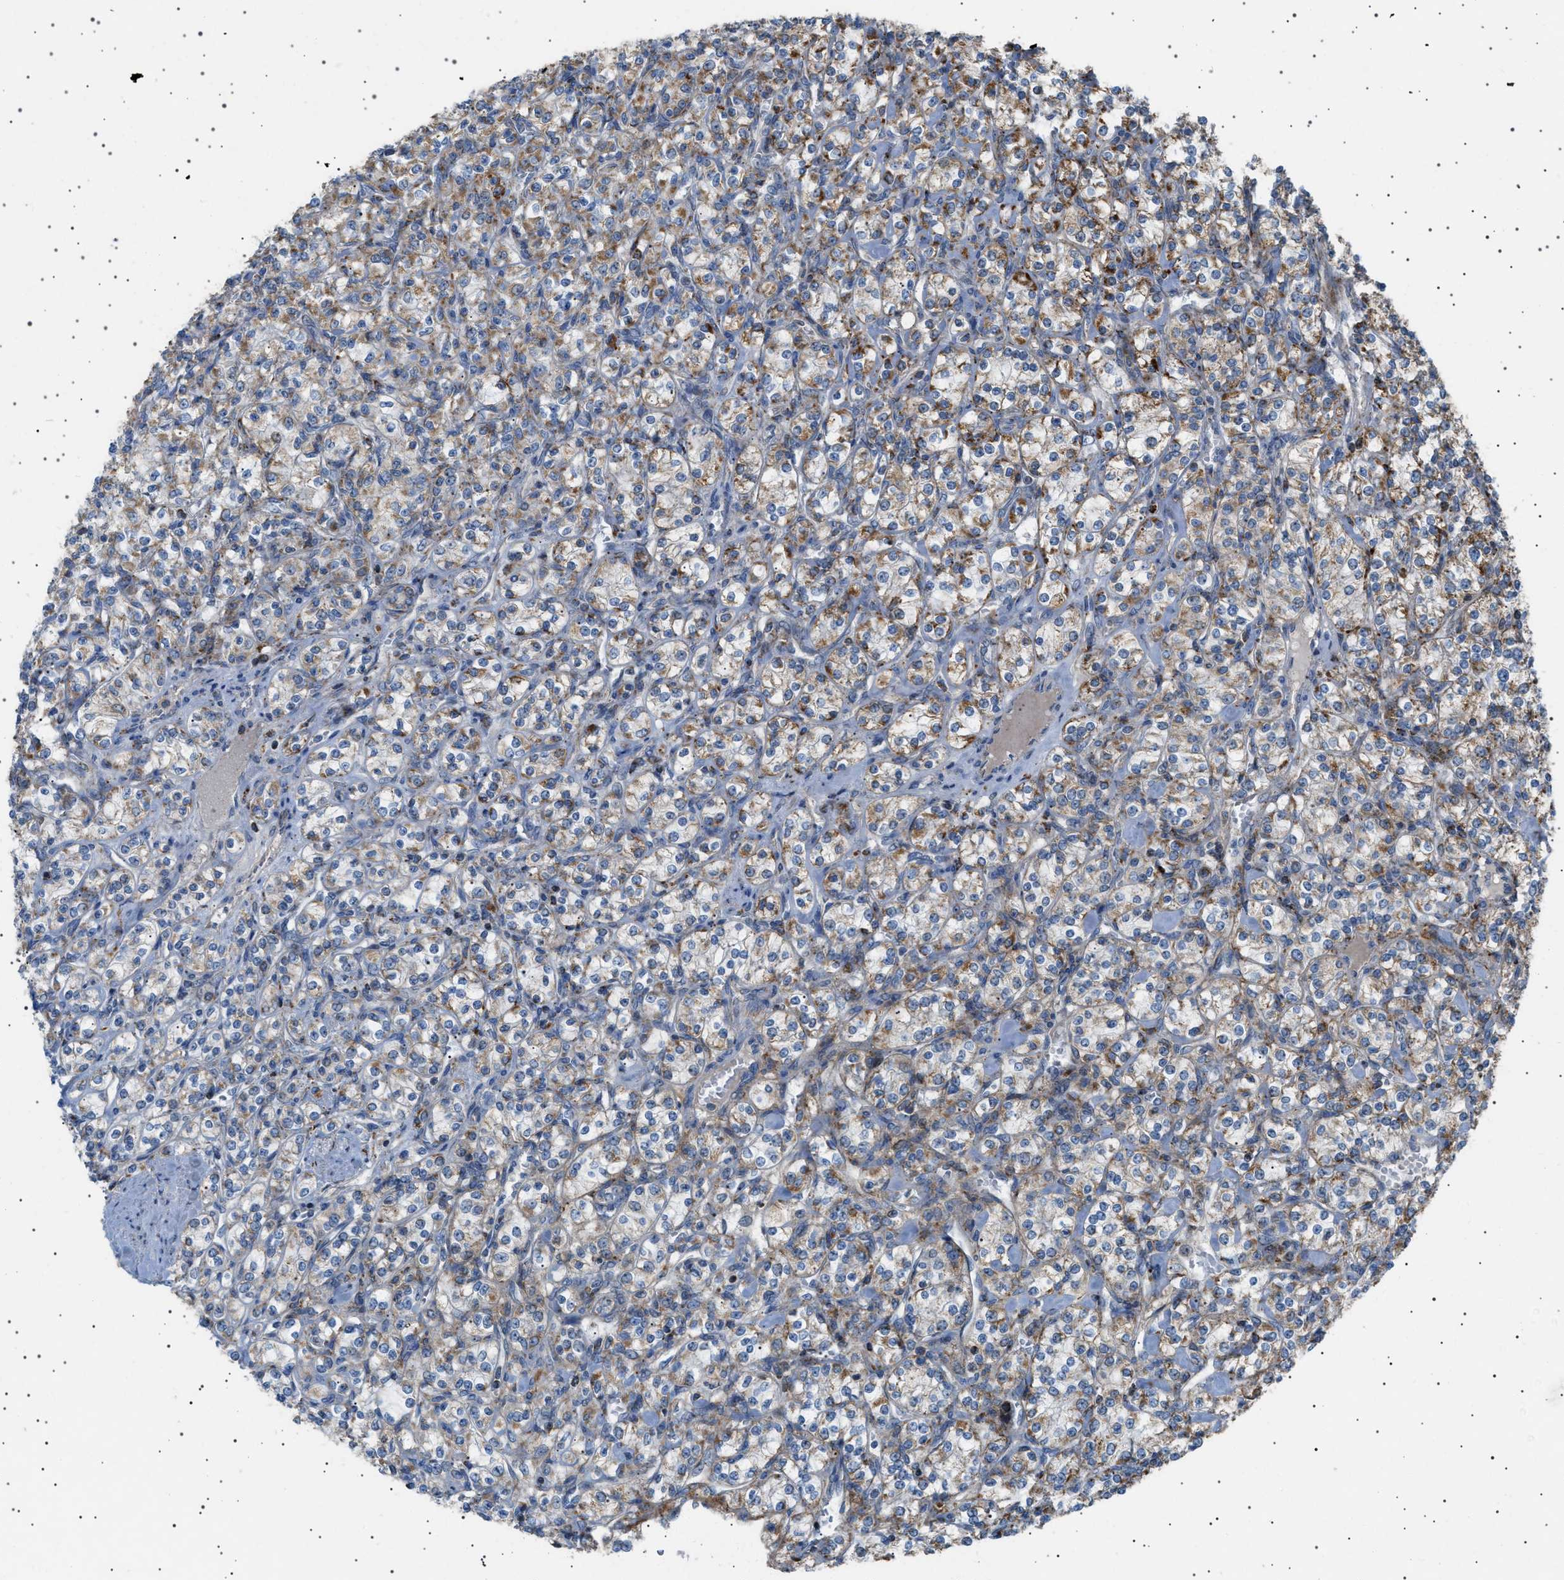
{"staining": {"intensity": "moderate", "quantity": "25%-75%", "location": "cytoplasmic/membranous"}, "tissue": "renal cancer", "cell_type": "Tumor cells", "image_type": "cancer", "snomed": [{"axis": "morphology", "description": "Adenocarcinoma, NOS"}, {"axis": "topography", "description": "Kidney"}], "caption": "A medium amount of moderate cytoplasmic/membranous staining is seen in about 25%-75% of tumor cells in renal cancer tissue.", "gene": "UBXN8", "patient": {"sex": "male", "age": 77}}